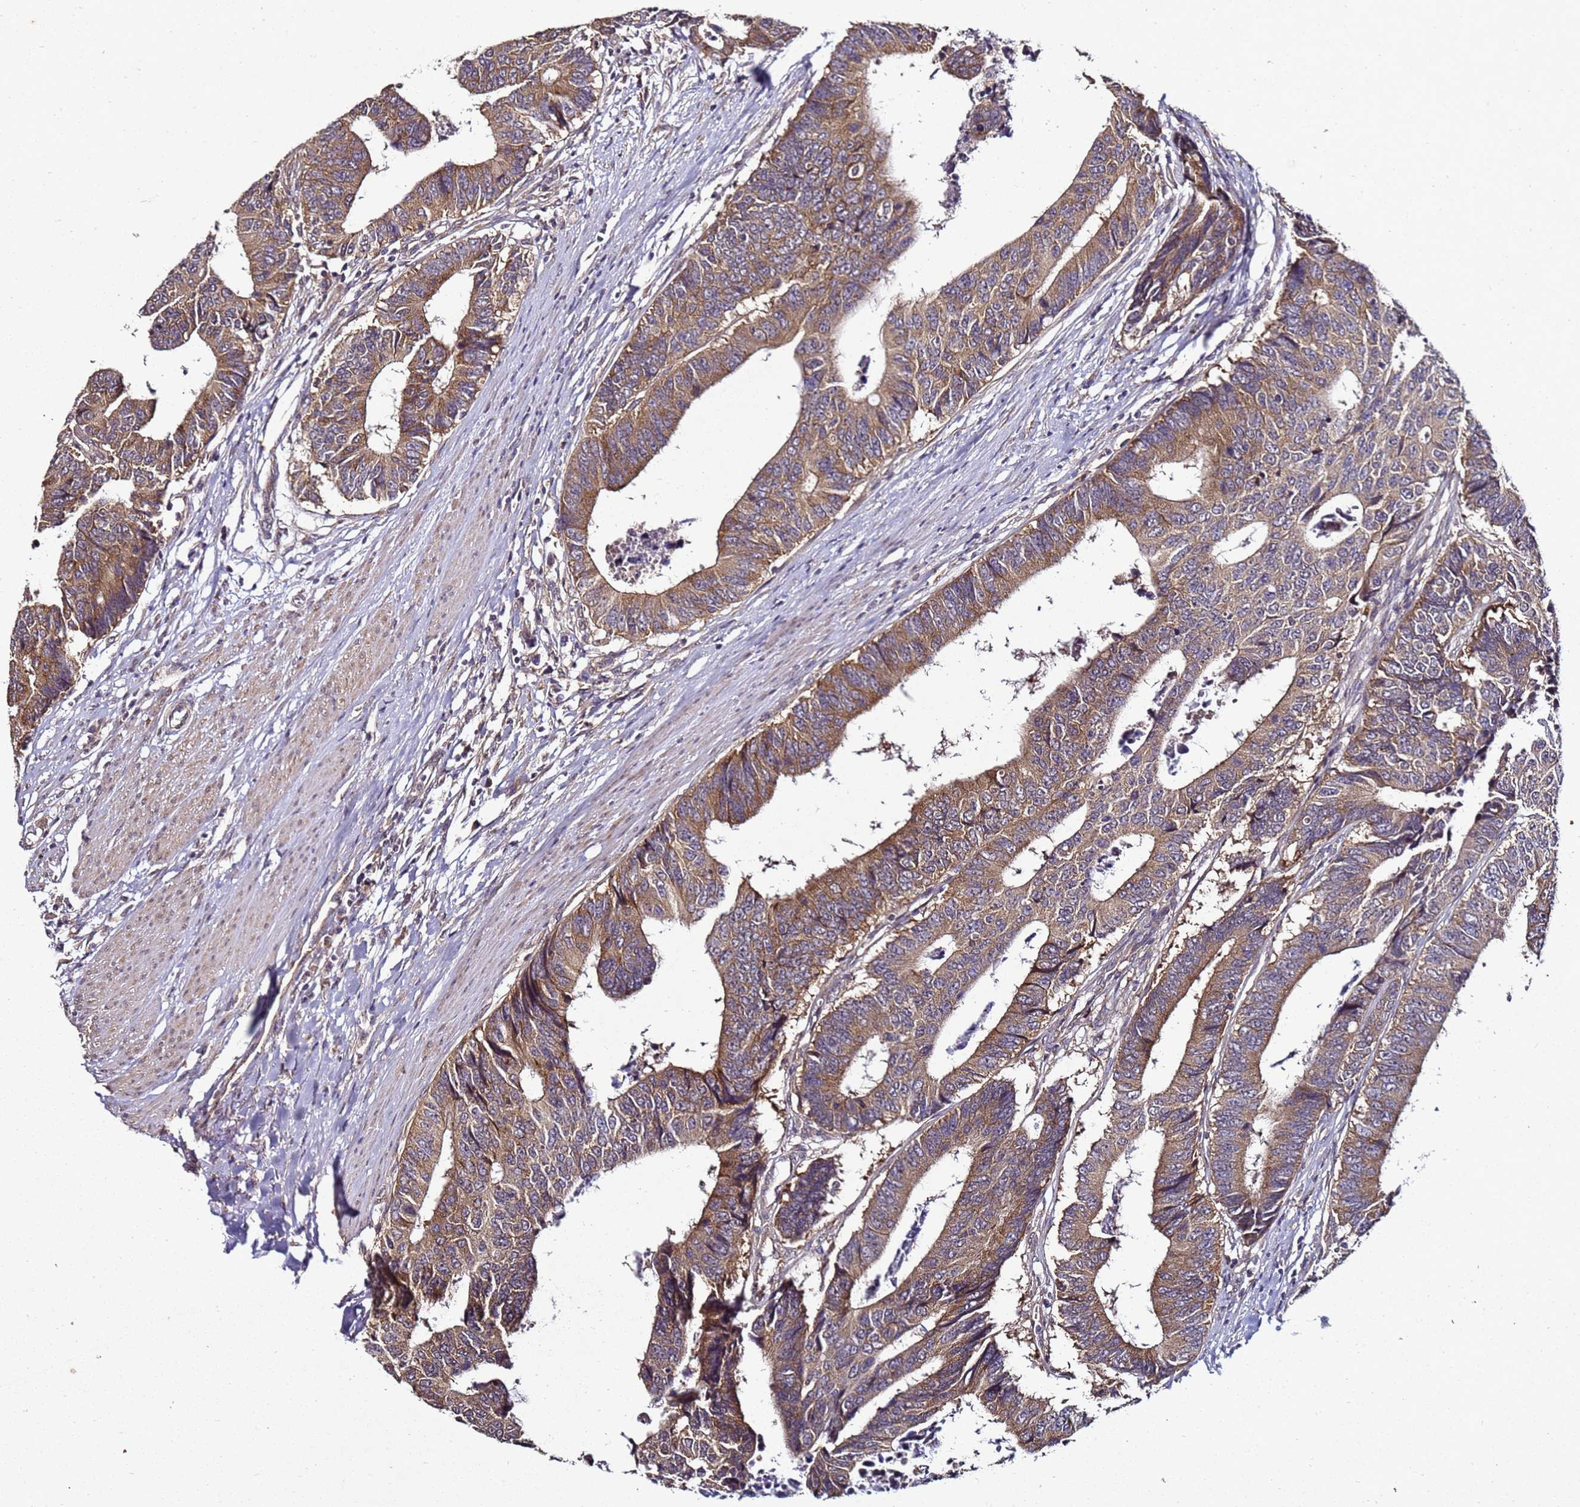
{"staining": {"intensity": "moderate", "quantity": ">75%", "location": "cytoplasmic/membranous"}, "tissue": "colorectal cancer", "cell_type": "Tumor cells", "image_type": "cancer", "snomed": [{"axis": "morphology", "description": "Adenocarcinoma, NOS"}, {"axis": "topography", "description": "Rectum"}], "caption": "This is a micrograph of immunohistochemistry staining of adenocarcinoma (colorectal), which shows moderate staining in the cytoplasmic/membranous of tumor cells.", "gene": "ANKRD17", "patient": {"sex": "male", "age": 84}}